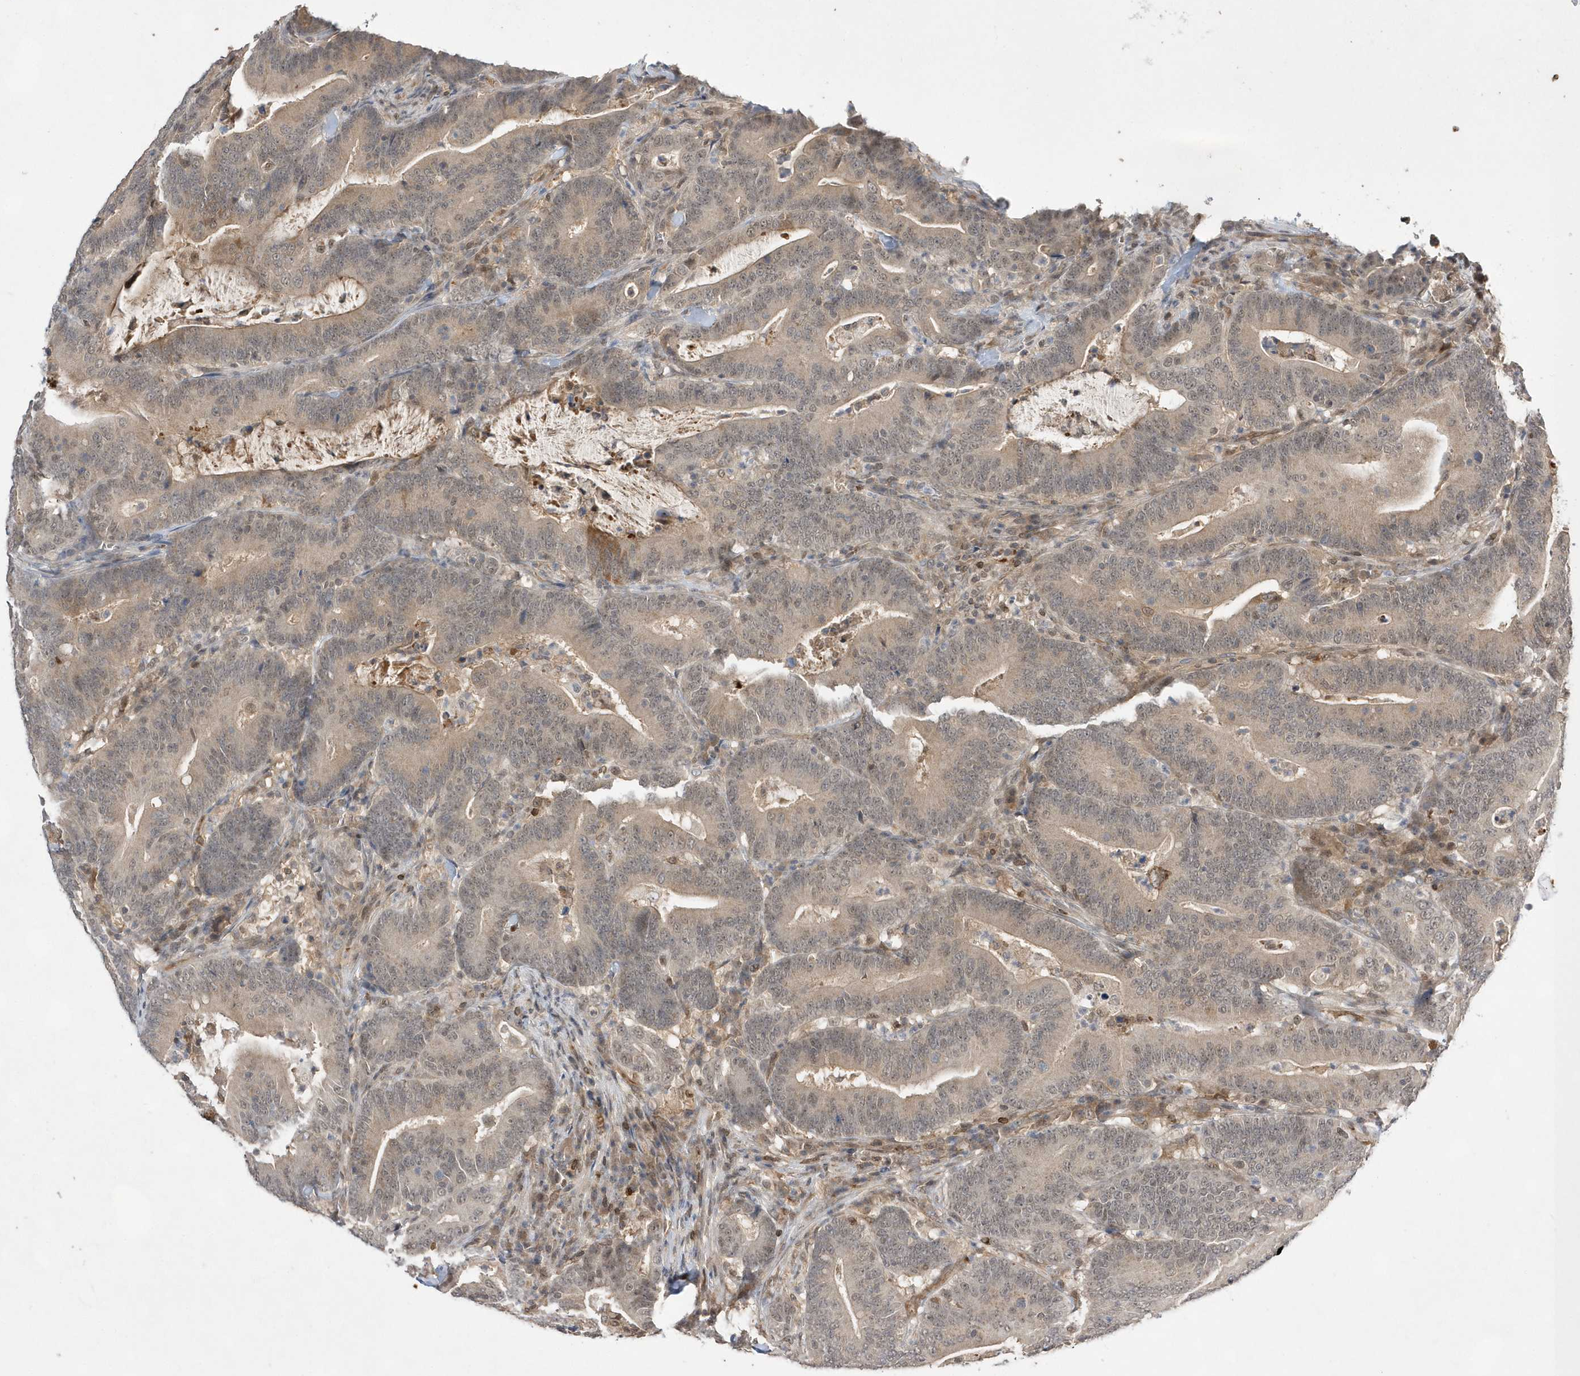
{"staining": {"intensity": "weak", "quantity": "25%-75%", "location": "nuclear"}, "tissue": "colorectal cancer", "cell_type": "Tumor cells", "image_type": "cancer", "snomed": [{"axis": "morphology", "description": "Adenocarcinoma, NOS"}, {"axis": "topography", "description": "Colon"}], "caption": "Brown immunohistochemical staining in human colorectal adenocarcinoma exhibits weak nuclear staining in approximately 25%-75% of tumor cells.", "gene": "TMEM132B", "patient": {"sex": "female", "age": 66}}